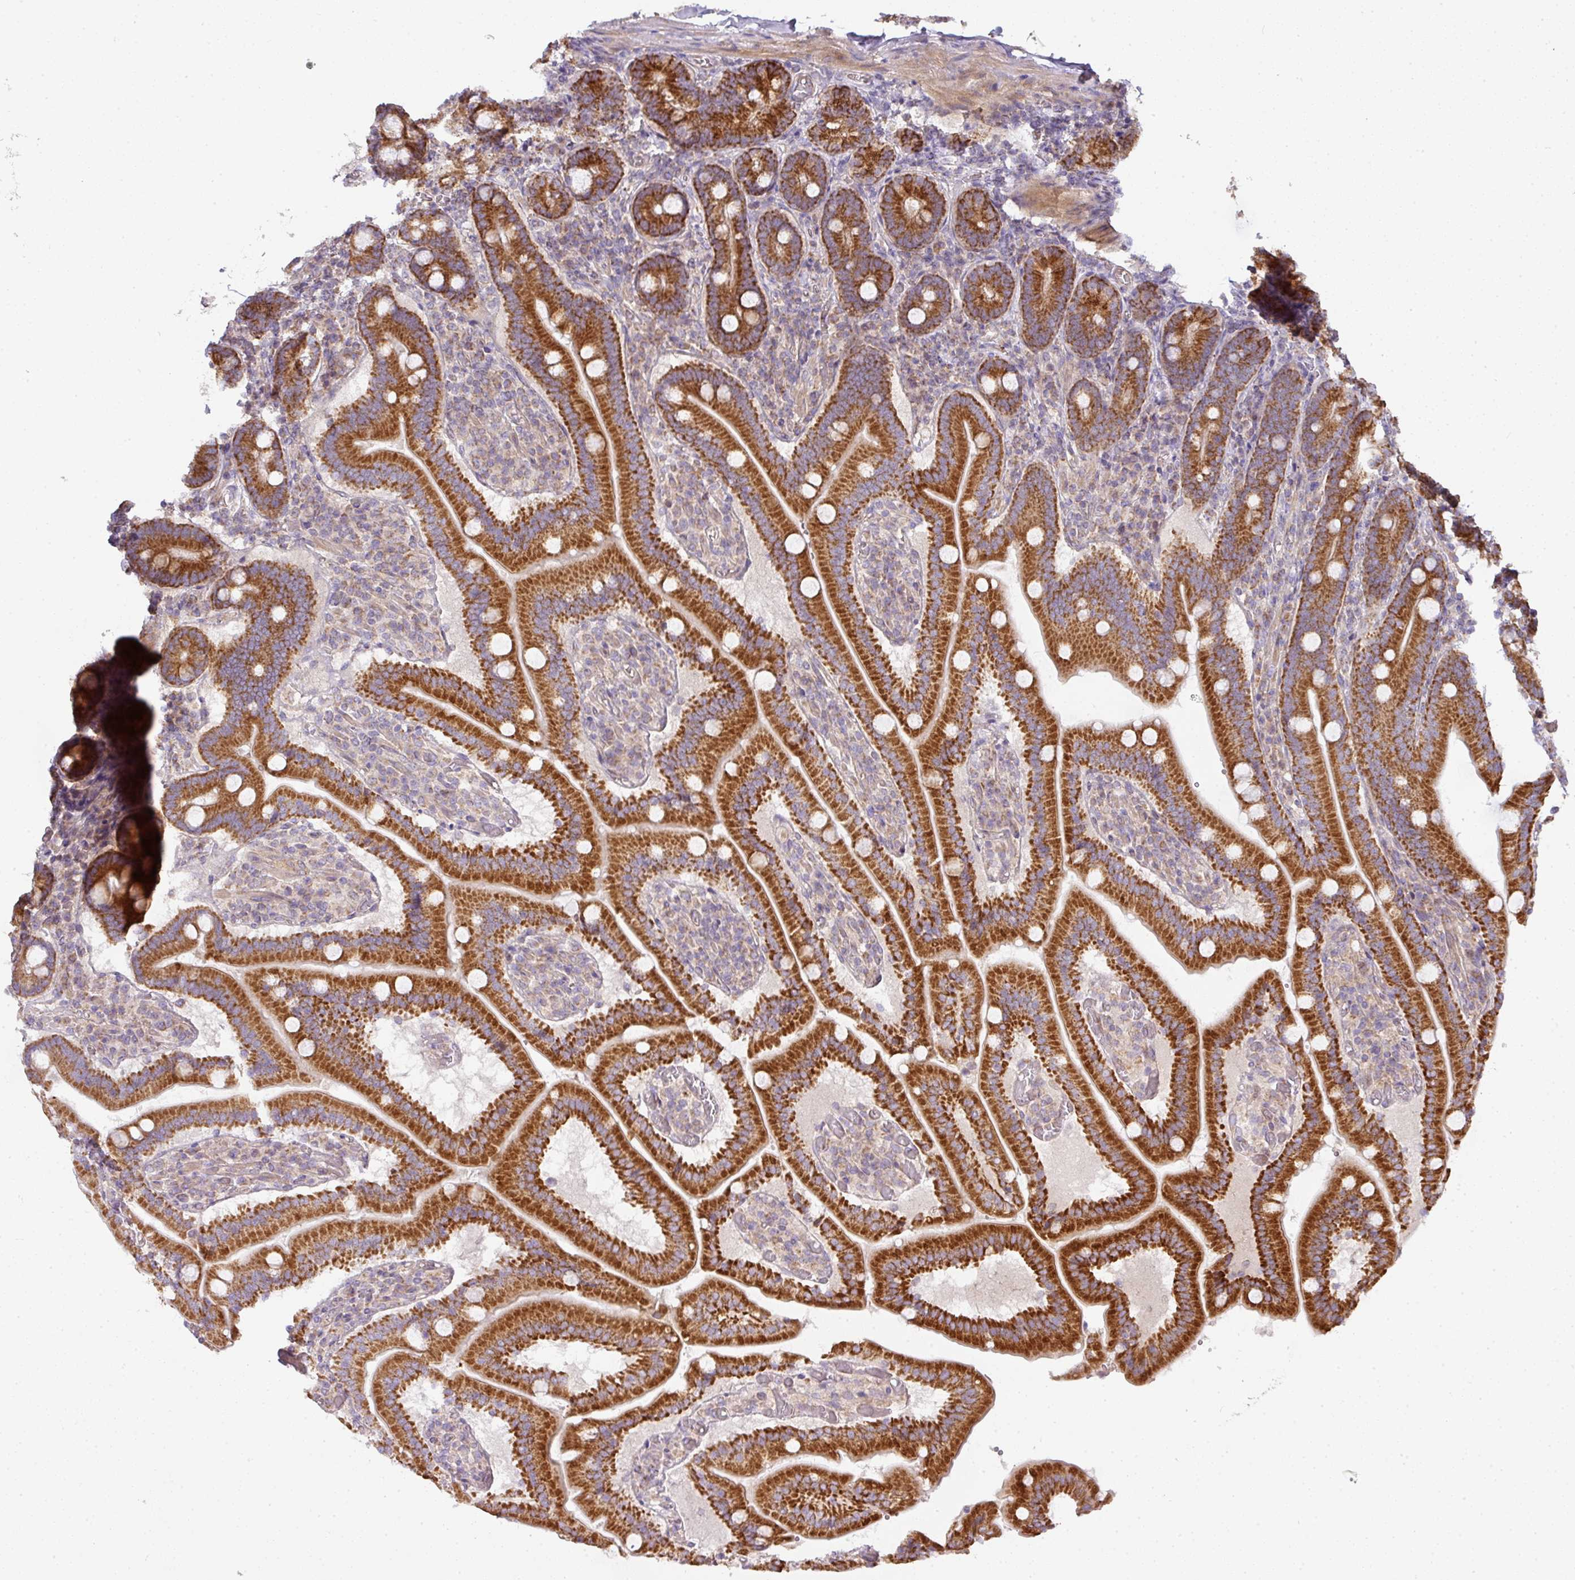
{"staining": {"intensity": "strong", "quantity": ">75%", "location": "cytoplasmic/membranous"}, "tissue": "duodenum", "cell_type": "Glandular cells", "image_type": "normal", "snomed": [{"axis": "morphology", "description": "Normal tissue, NOS"}, {"axis": "topography", "description": "Duodenum"}], "caption": "Strong cytoplasmic/membranous staining is appreciated in about >75% of glandular cells in normal duodenum. (brown staining indicates protein expression, while blue staining denotes nuclei).", "gene": "STK35", "patient": {"sex": "female", "age": 62}}